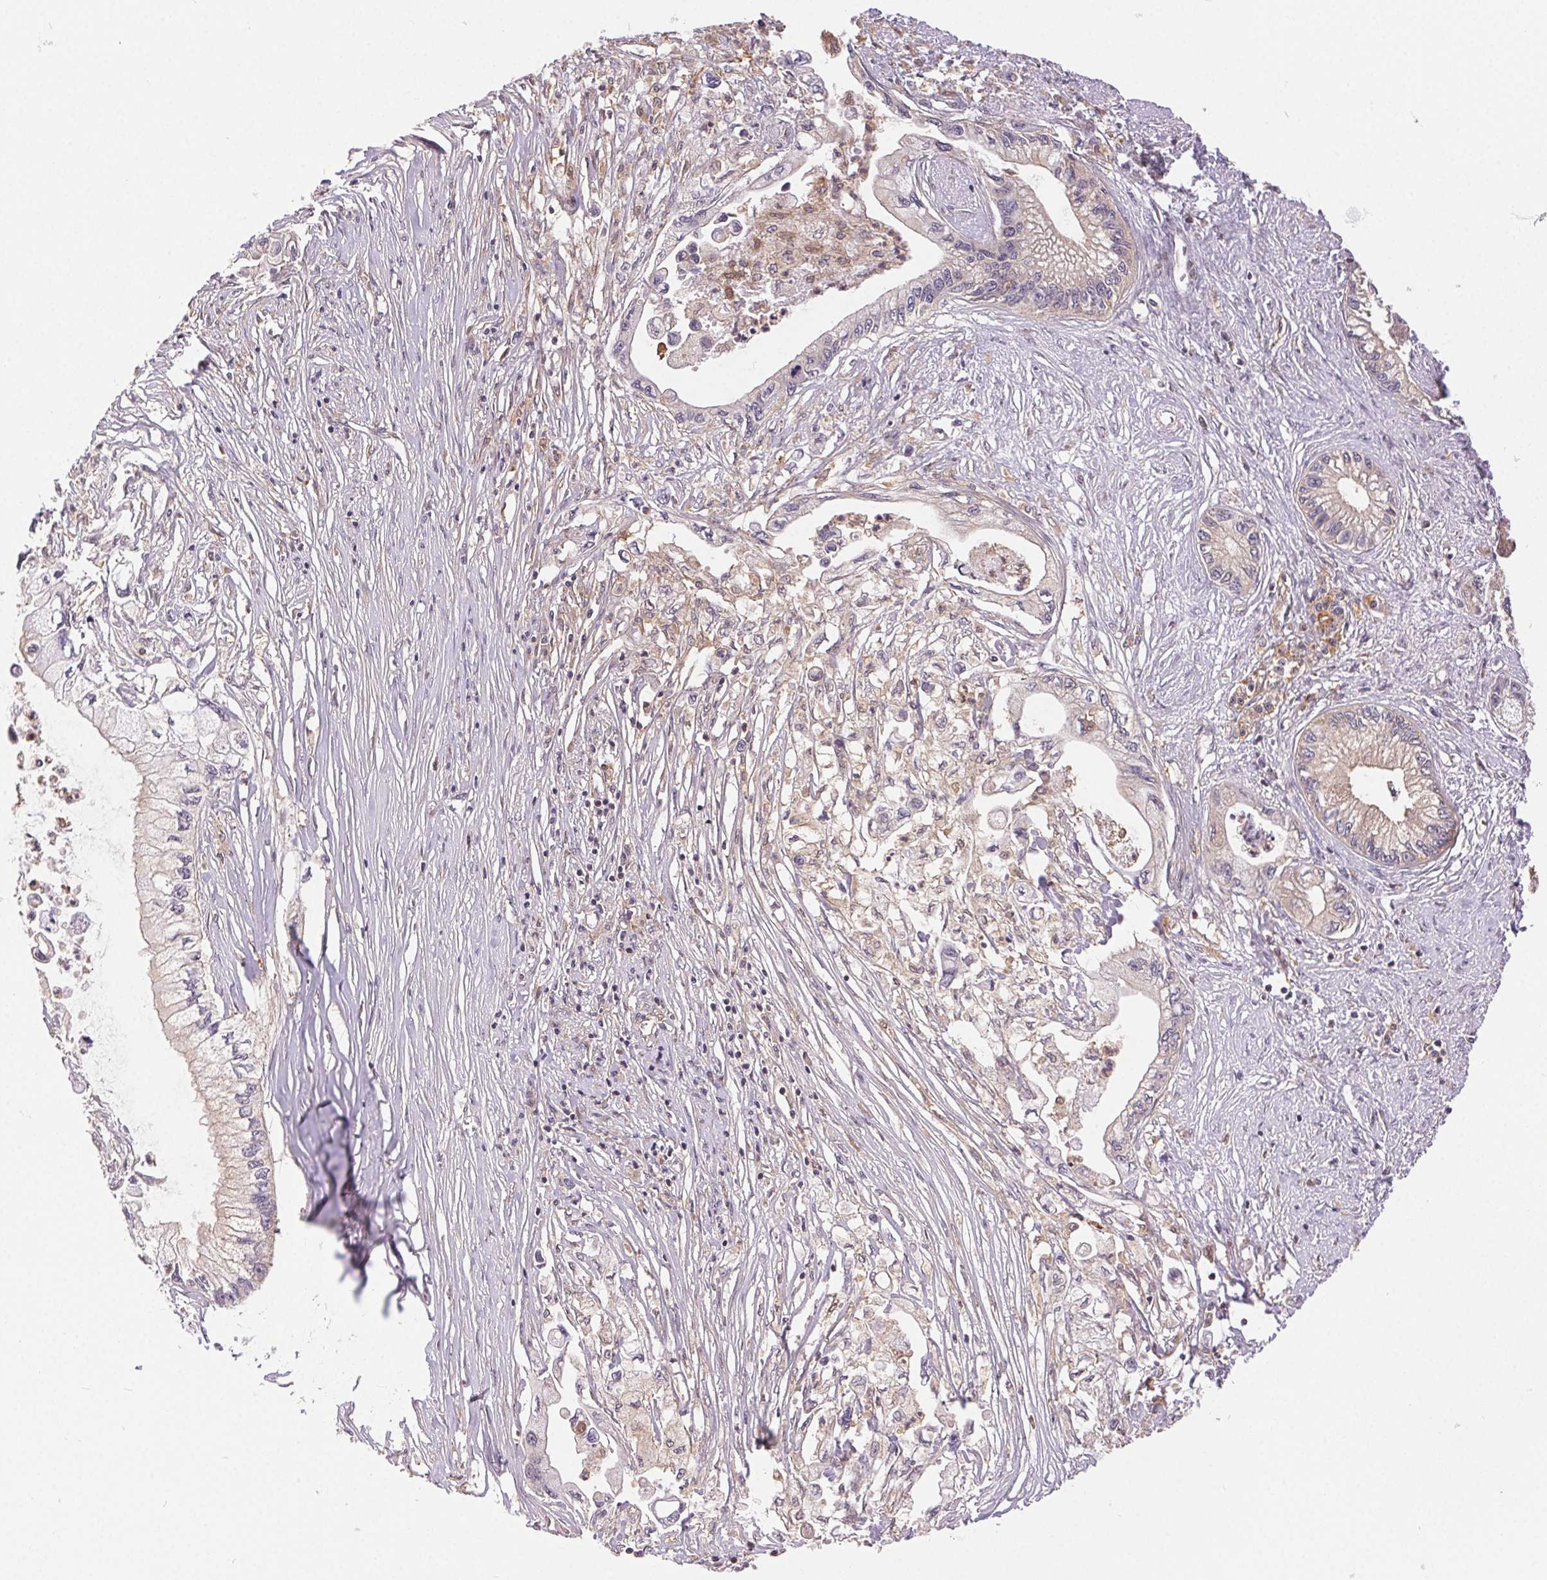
{"staining": {"intensity": "negative", "quantity": "none", "location": "none"}, "tissue": "pancreatic cancer", "cell_type": "Tumor cells", "image_type": "cancer", "snomed": [{"axis": "morphology", "description": "Adenocarcinoma, NOS"}, {"axis": "topography", "description": "Pancreas"}], "caption": "Immunohistochemistry (IHC) image of pancreatic cancer (adenocarcinoma) stained for a protein (brown), which demonstrates no positivity in tumor cells.", "gene": "GDI2", "patient": {"sex": "male", "age": 61}}